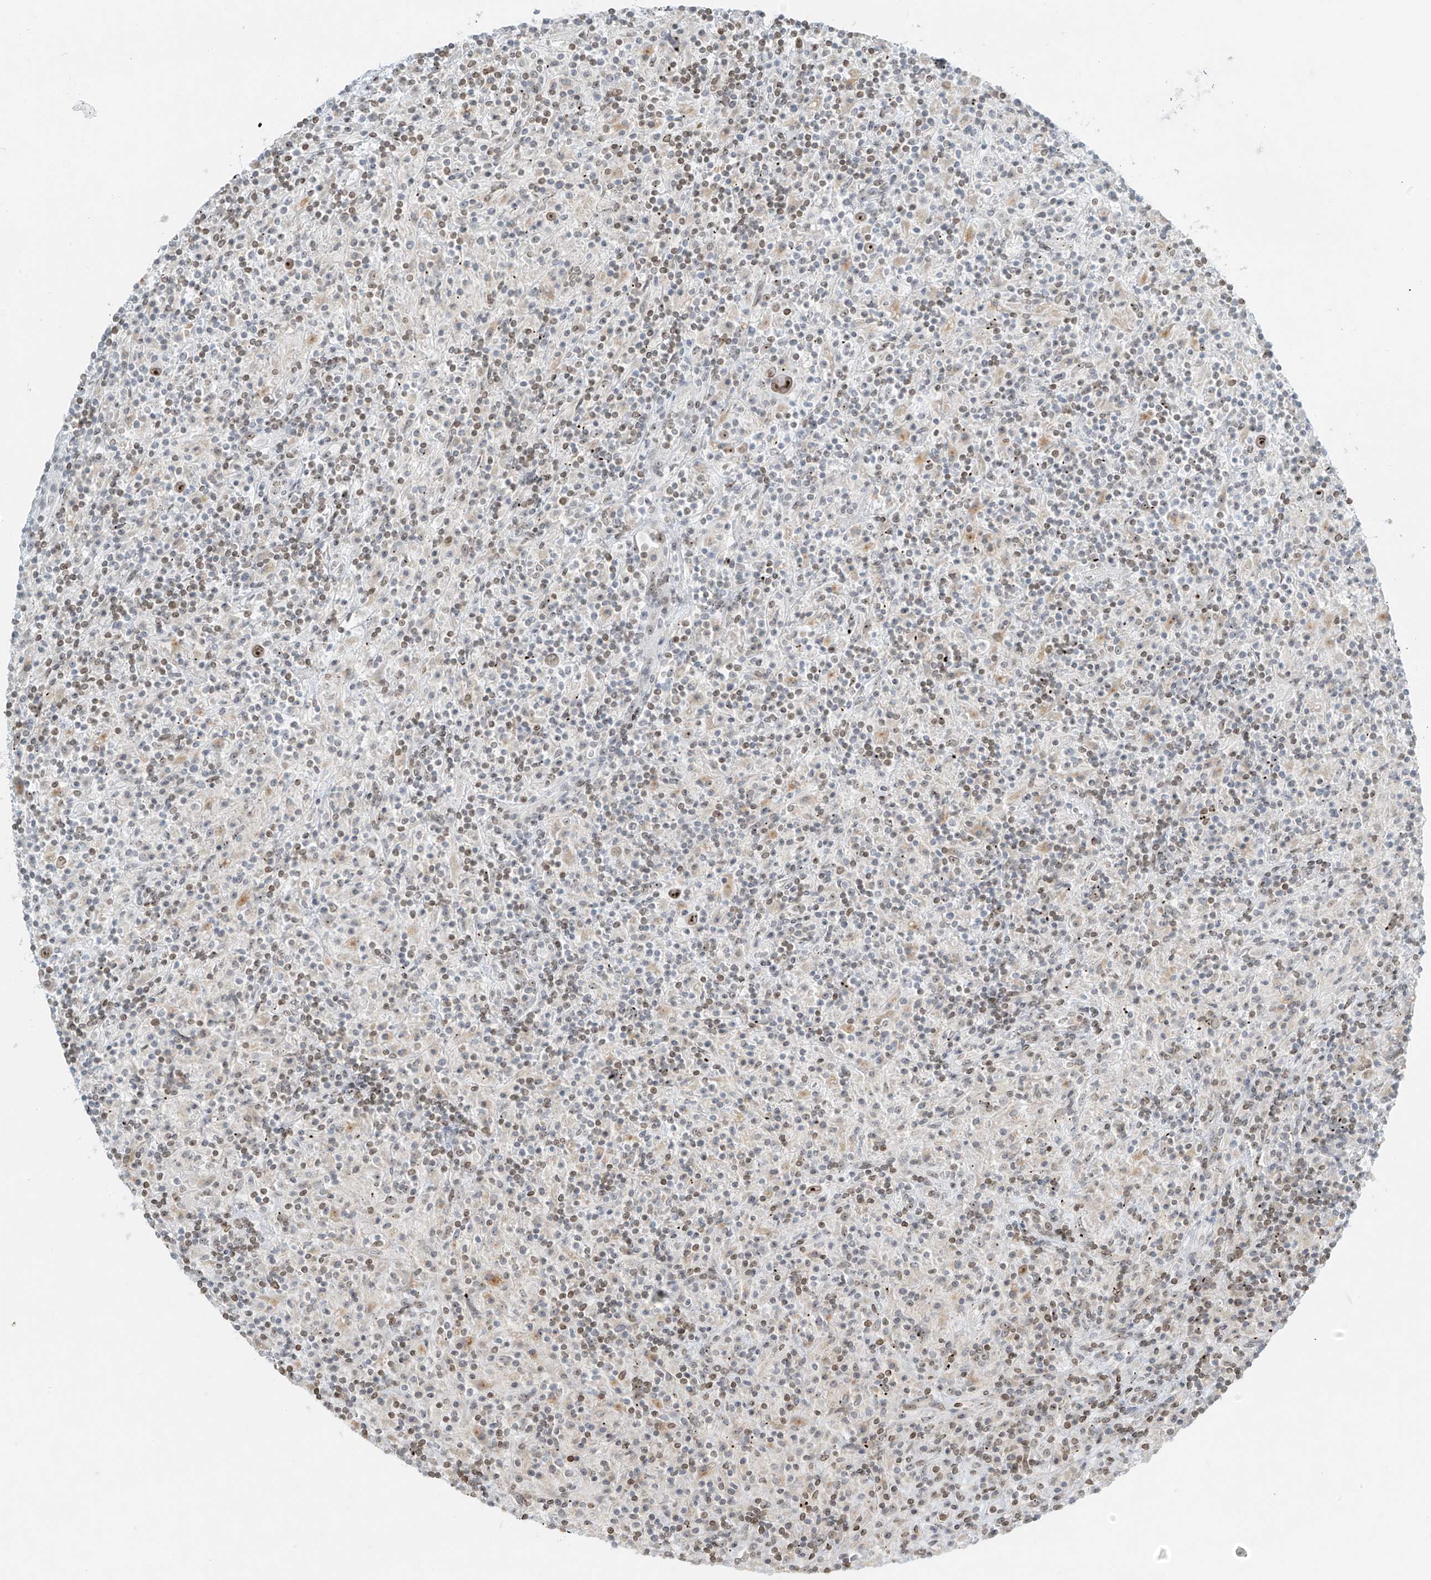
{"staining": {"intensity": "moderate", "quantity": "25%-75%", "location": "nuclear"}, "tissue": "lymphoma", "cell_type": "Tumor cells", "image_type": "cancer", "snomed": [{"axis": "morphology", "description": "Hodgkin's disease, NOS"}, {"axis": "topography", "description": "Lymph node"}], "caption": "Protein expression analysis of human lymphoma reveals moderate nuclear expression in approximately 25%-75% of tumor cells. The protein of interest is stained brown, and the nuclei are stained in blue (DAB IHC with brightfield microscopy, high magnification).", "gene": "SAMD15", "patient": {"sex": "male", "age": 70}}